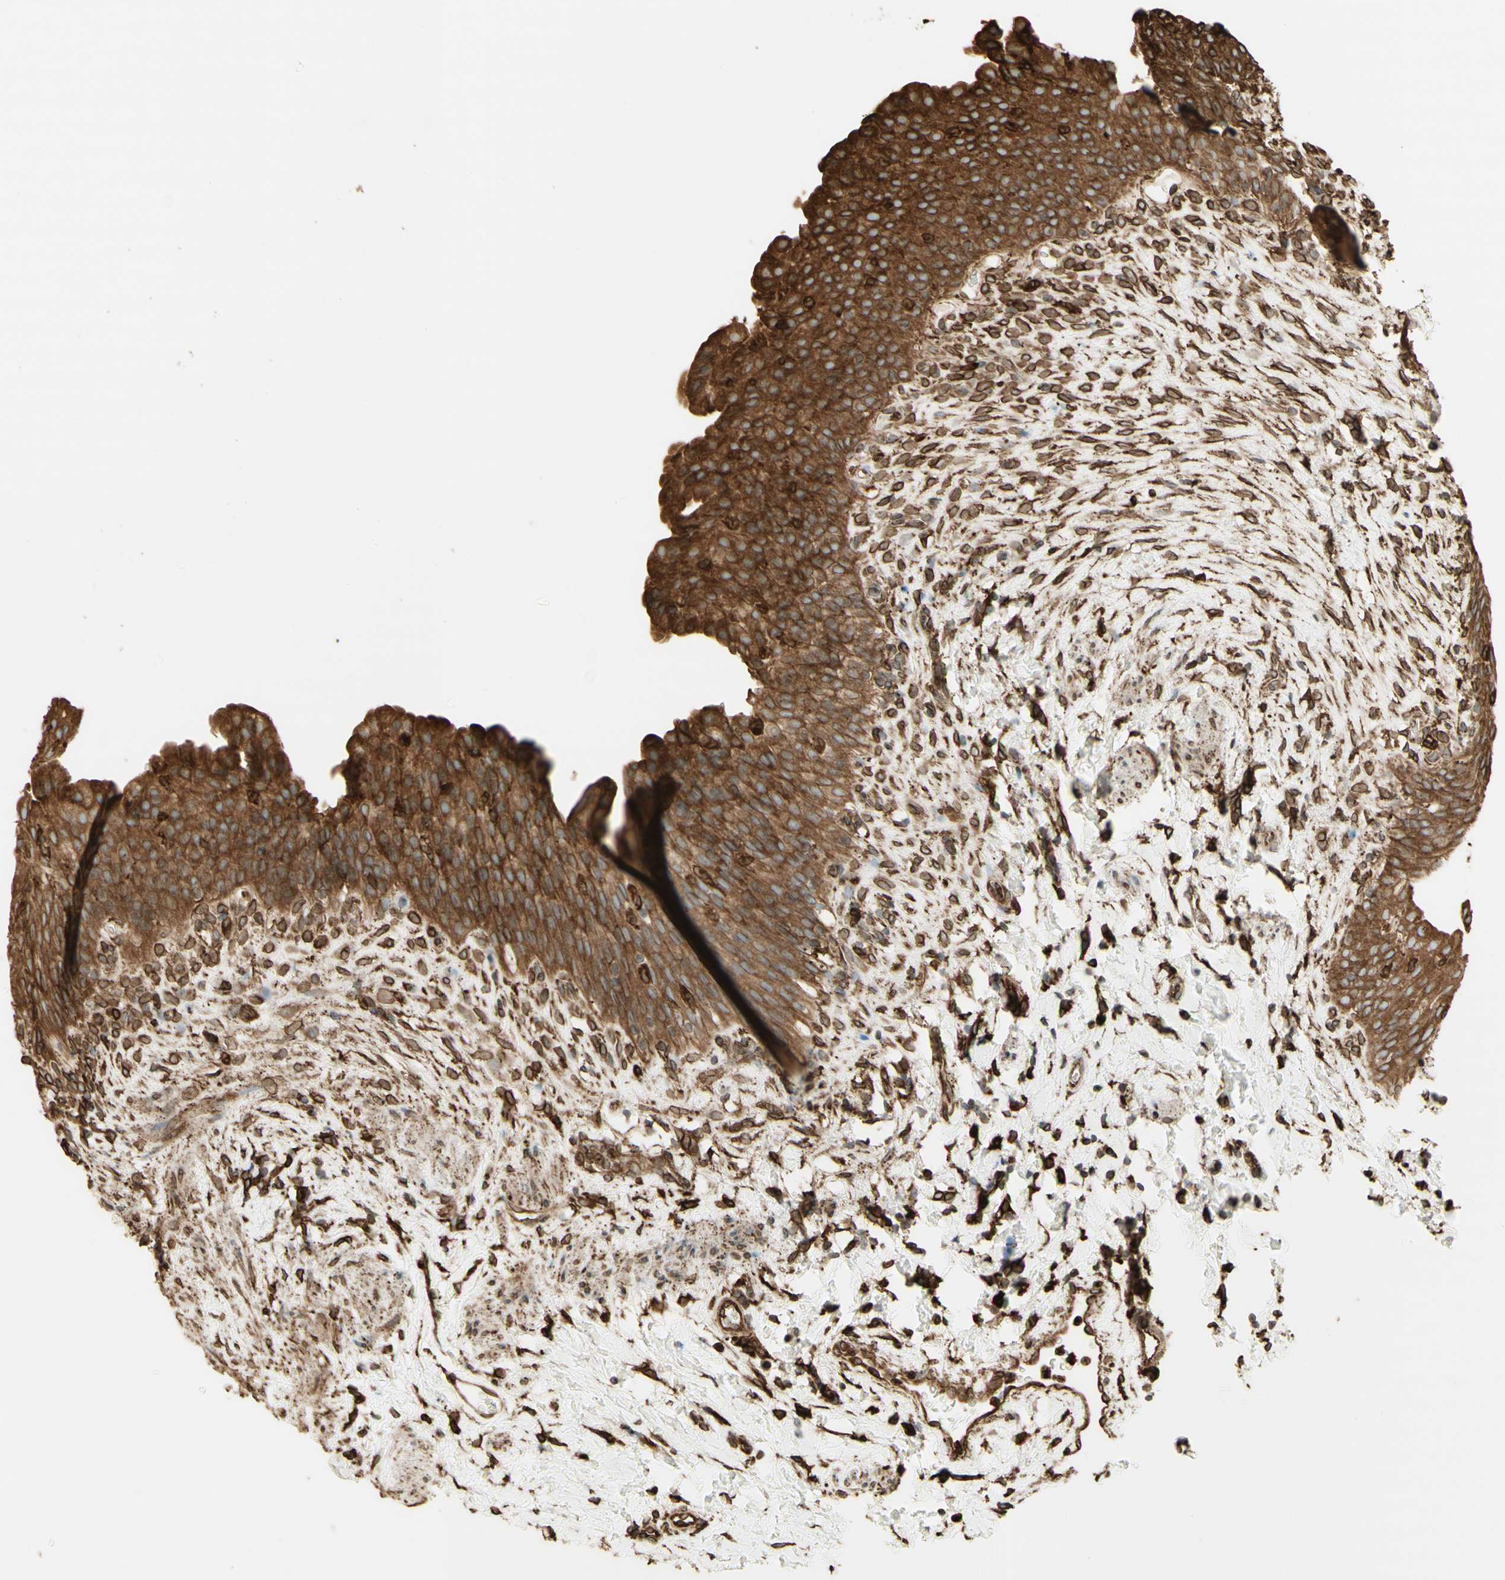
{"staining": {"intensity": "moderate", "quantity": ">75%", "location": "cytoplasmic/membranous"}, "tissue": "urinary bladder", "cell_type": "Urothelial cells", "image_type": "normal", "snomed": [{"axis": "morphology", "description": "Normal tissue, NOS"}, {"axis": "topography", "description": "Urinary bladder"}], "caption": "Immunohistochemistry (IHC) of benign urinary bladder shows medium levels of moderate cytoplasmic/membranous staining in approximately >75% of urothelial cells. The staining is performed using DAB brown chromogen to label protein expression. The nuclei are counter-stained blue using hematoxylin.", "gene": "CANX", "patient": {"sex": "female", "age": 79}}